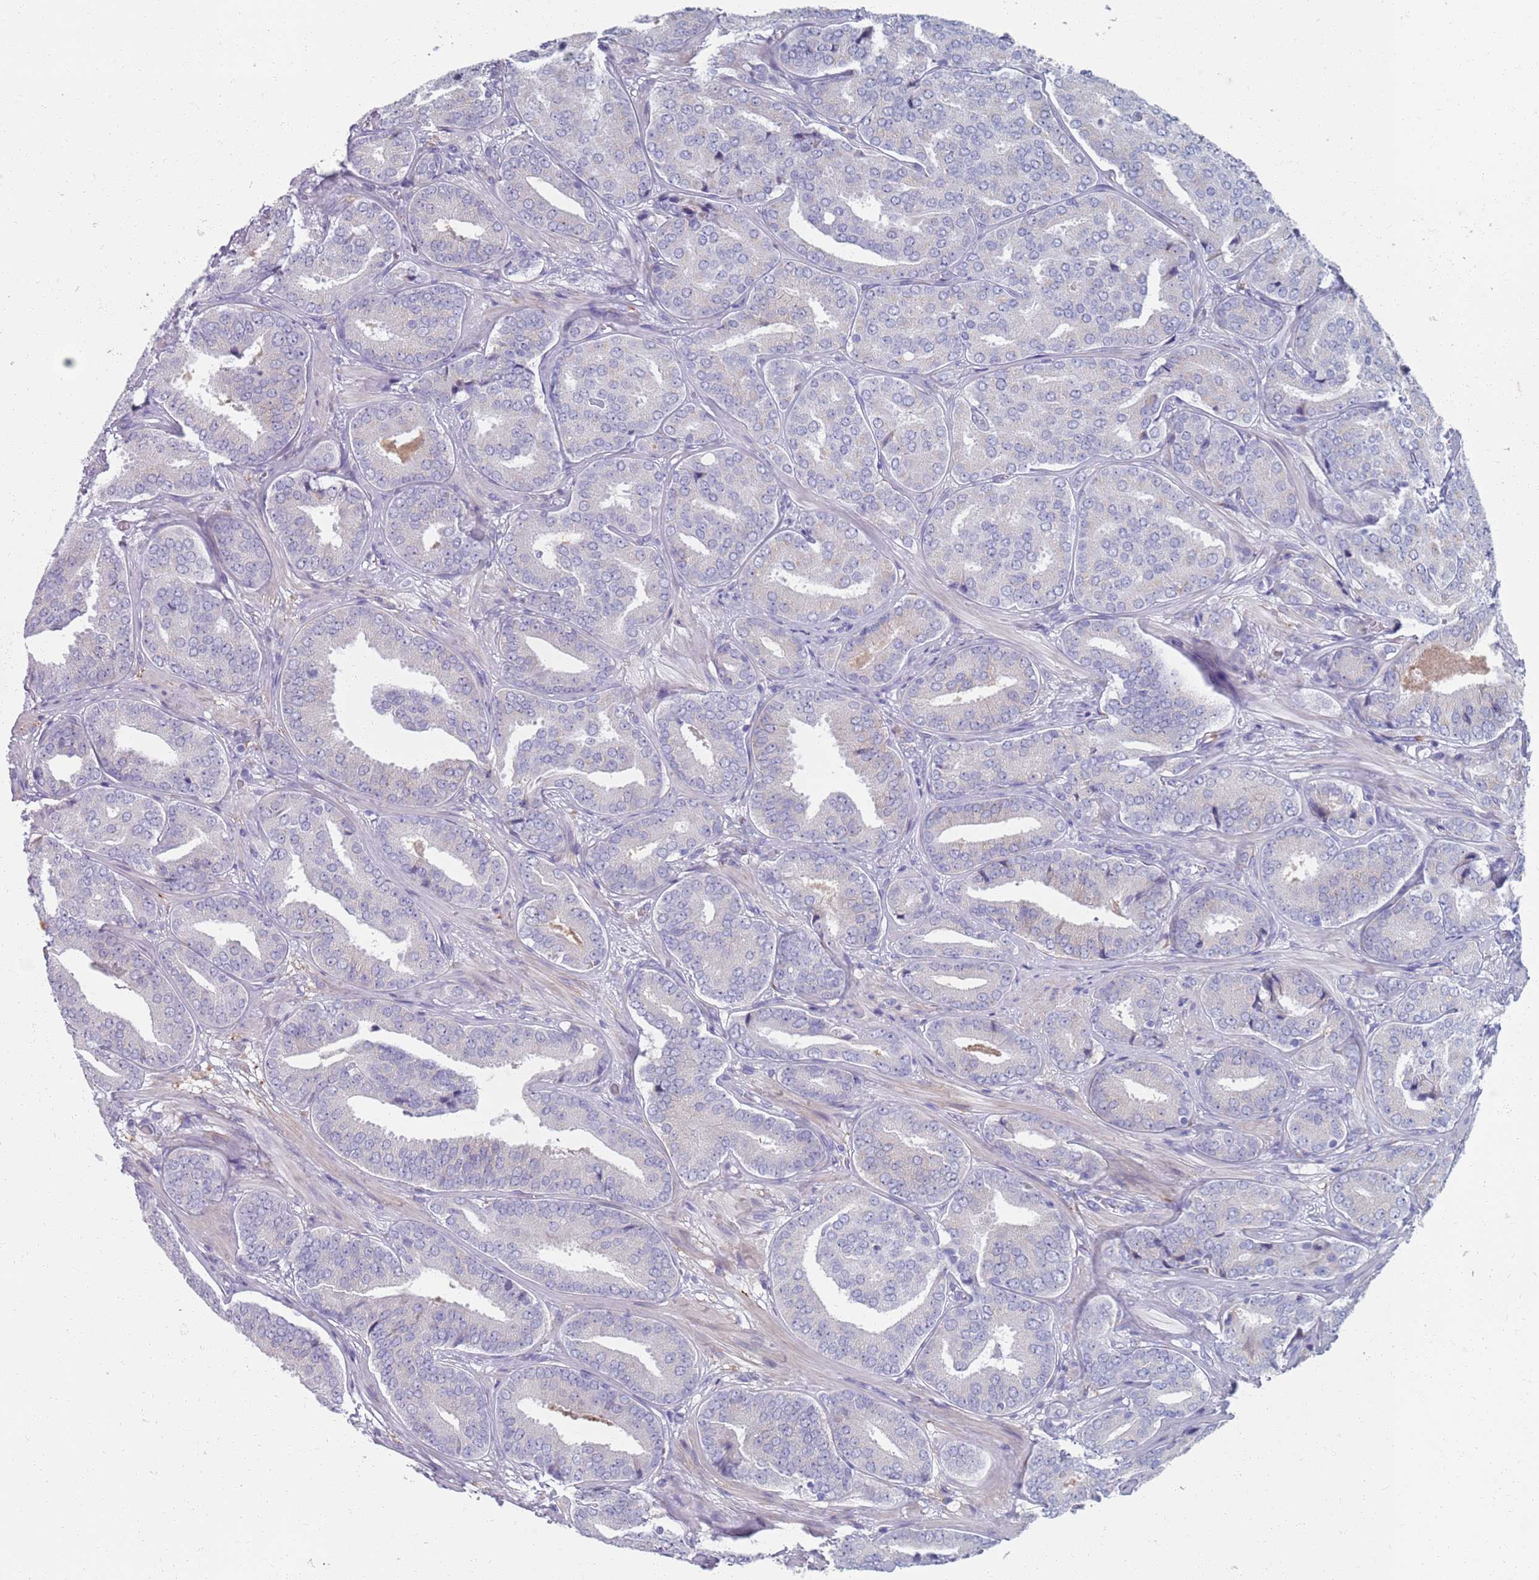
{"staining": {"intensity": "negative", "quantity": "none", "location": "none"}, "tissue": "prostate cancer", "cell_type": "Tumor cells", "image_type": "cancer", "snomed": [{"axis": "morphology", "description": "Adenocarcinoma, High grade"}, {"axis": "topography", "description": "Prostate"}], "caption": "Adenocarcinoma (high-grade) (prostate) was stained to show a protein in brown. There is no significant staining in tumor cells. (Immunohistochemistry, brightfield microscopy, high magnification).", "gene": "PLOD1", "patient": {"sex": "male", "age": 63}}